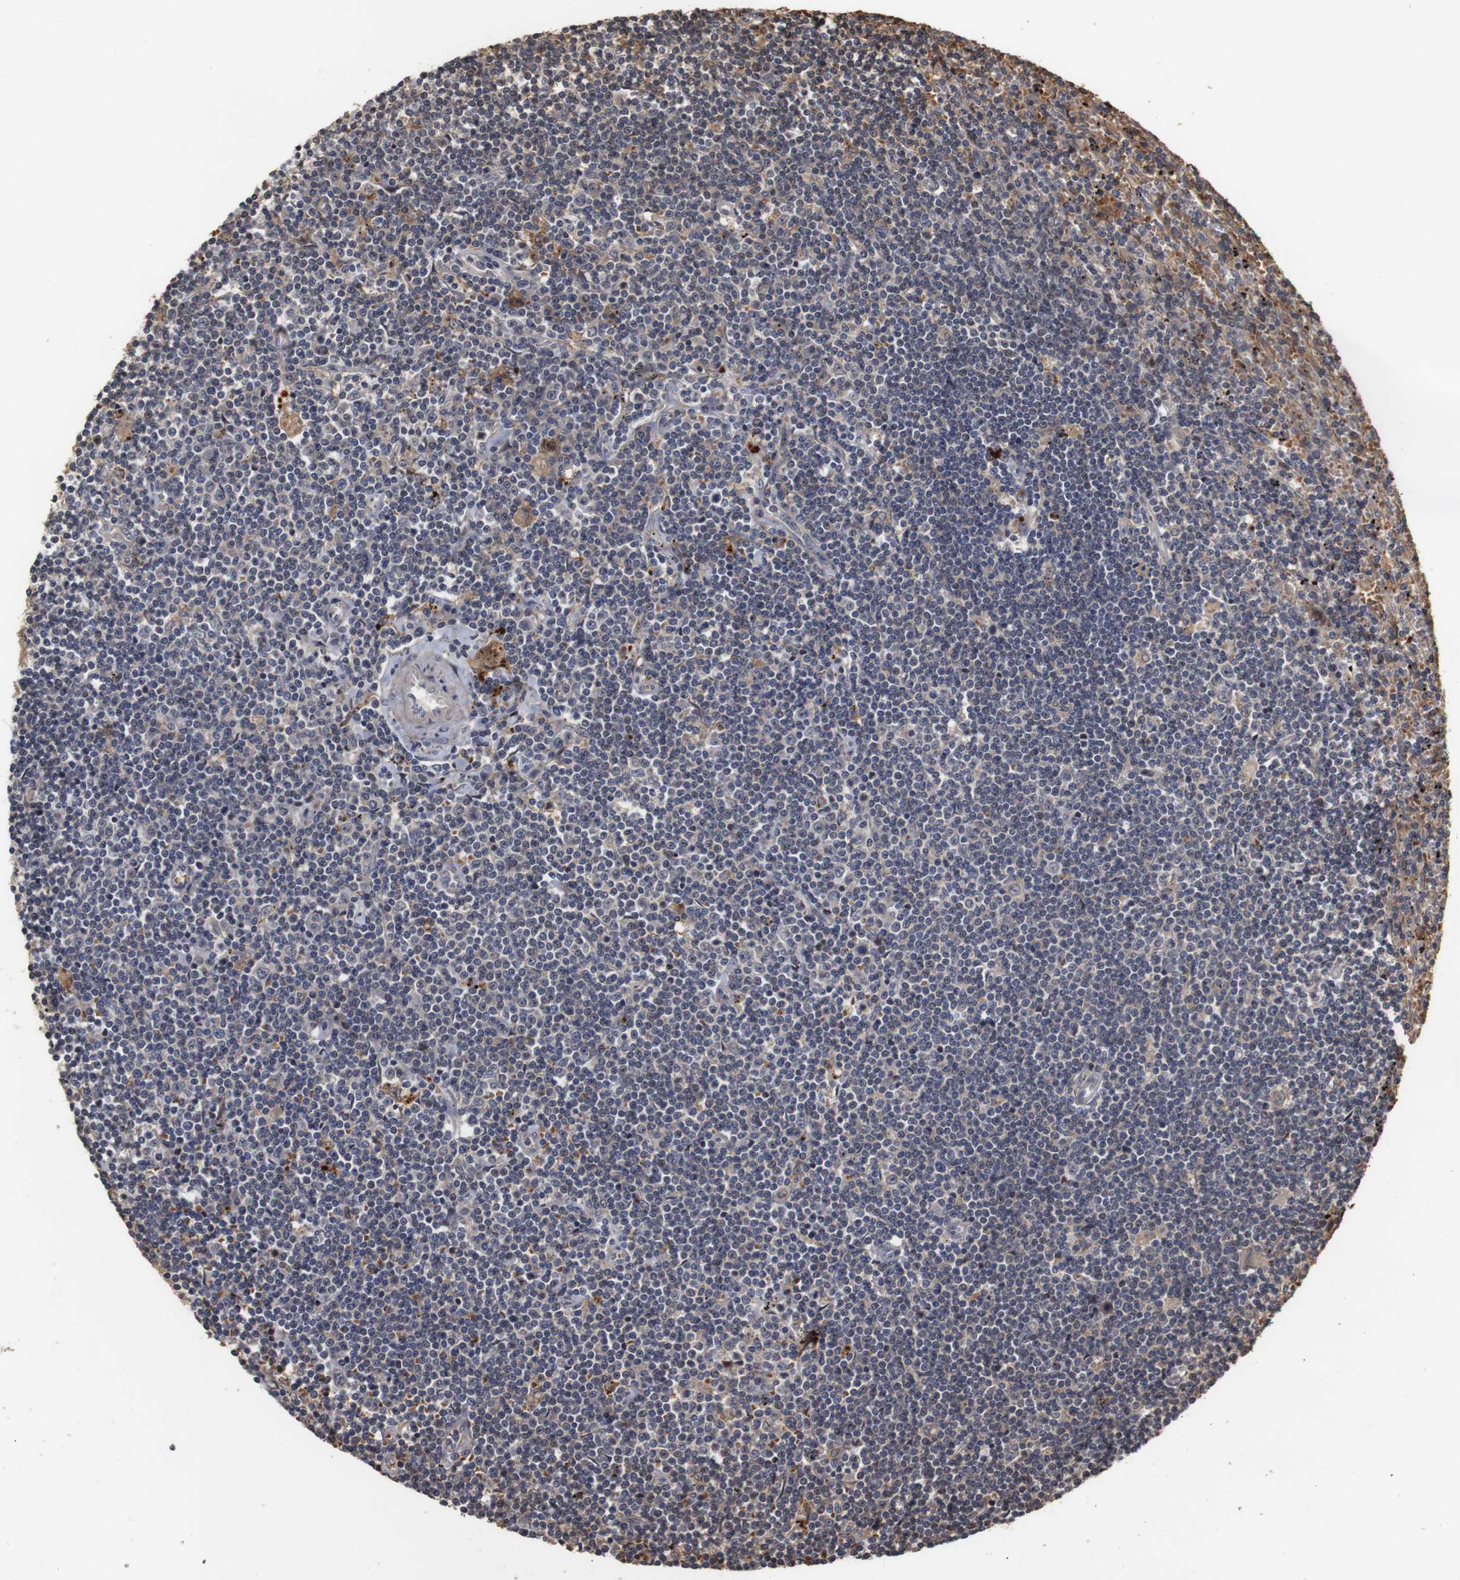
{"staining": {"intensity": "negative", "quantity": "none", "location": "none"}, "tissue": "lymphoma", "cell_type": "Tumor cells", "image_type": "cancer", "snomed": [{"axis": "morphology", "description": "Malignant lymphoma, non-Hodgkin's type, Low grade"}, {"axis": "topography", "description": "Spleen"}], "caption": "DAB immunohistochemical staining of human low-grade malignant lymphoma, non-Hodgkin's type reveals no significant positivity in tumor cells.", "gene": "PTPN14", "patient": {"sex": "male", "age": 76}}